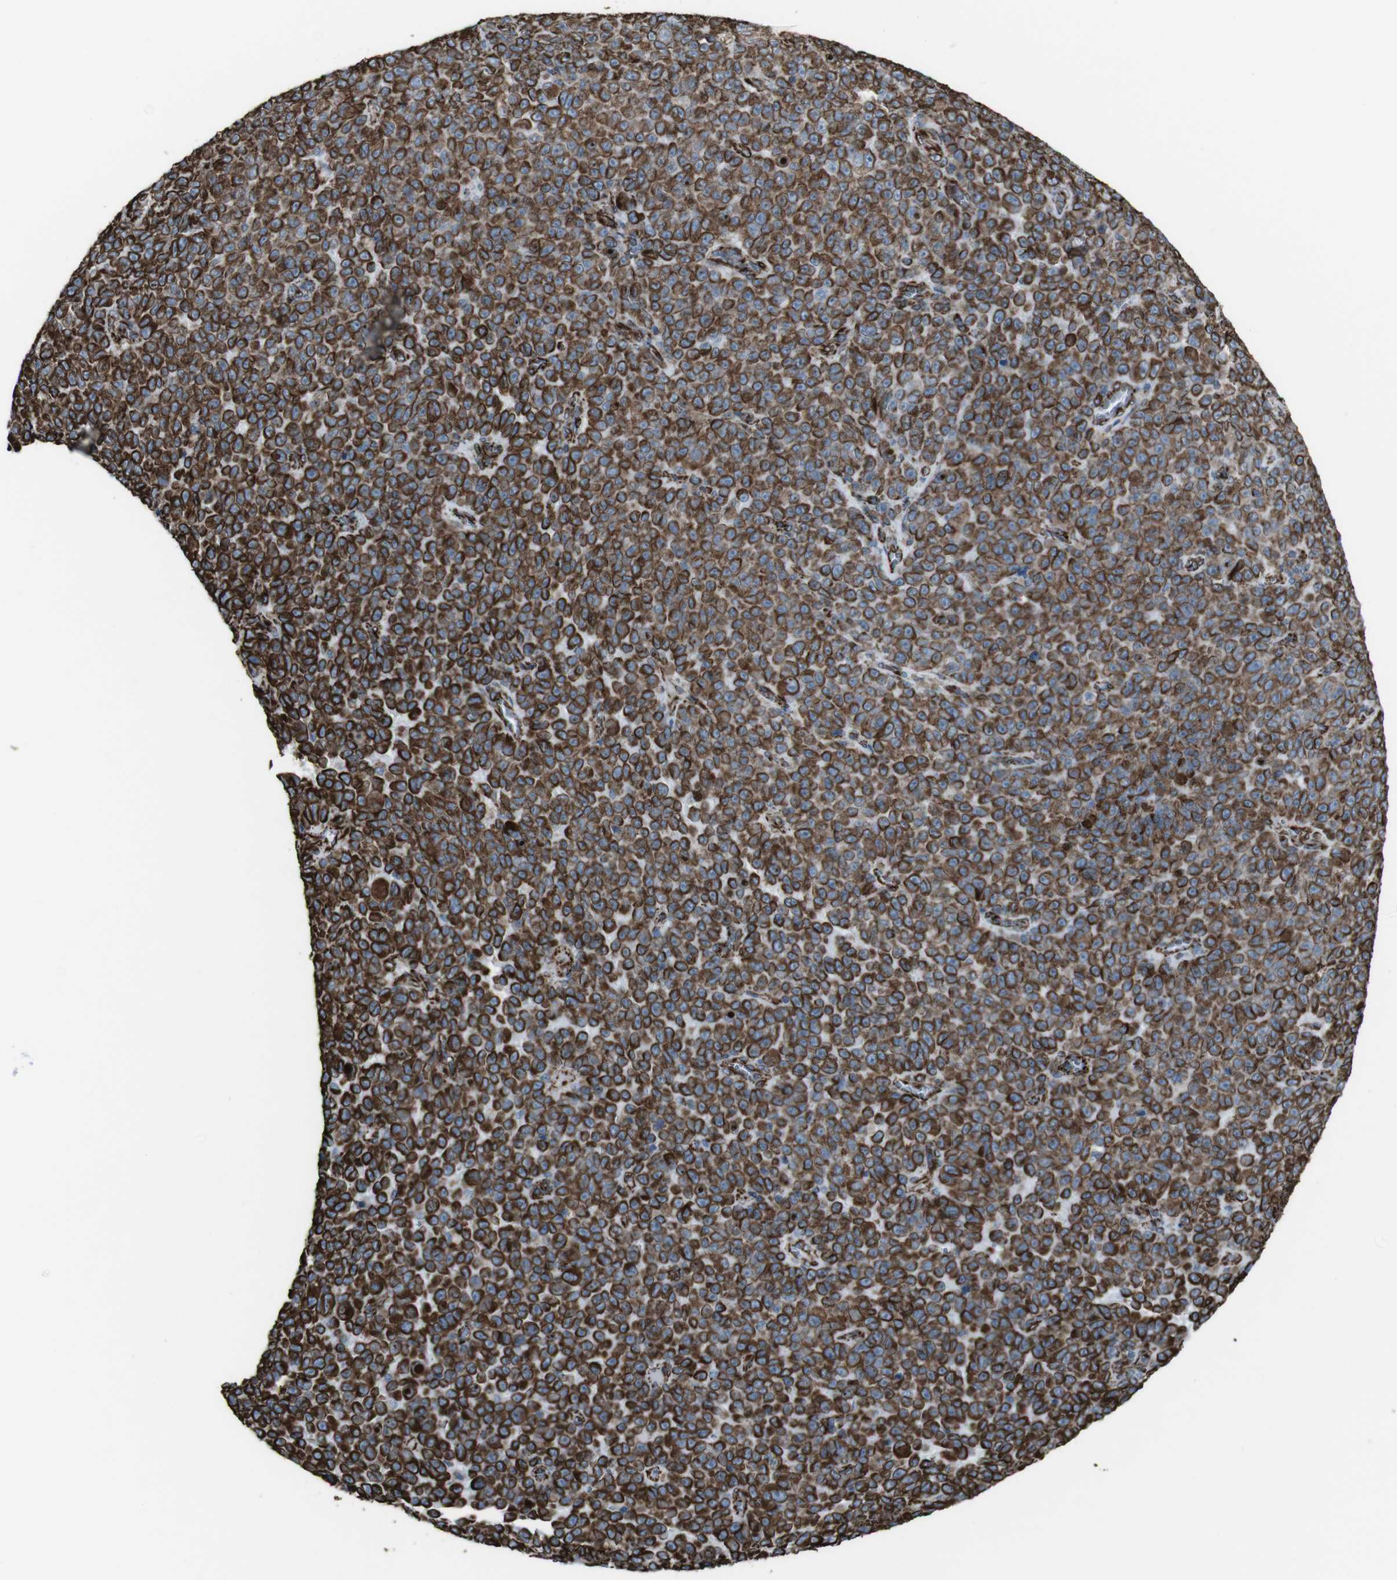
{"staining": {"intensity": "strong", "quantity": ">75%", "location": "cytoplasmic/membranous"}, "tissue": "melanoma", "cell_type": "Tumor cells", "image_type": "cancer", "snomed": [{"axis": "morphology", "description": "Malignant melanoma, NOS"}, {"axis": "topography", "description": "Skin"}], "caption": "Protein analysis of malignant melanoma tissue demonstrates strong cytoplasmic/membranous positivity in approximately >75% of tumor cells. Nuclei are stained in blue.", "gene": "ZDHHC6", "patient": {"sex": "female", "age": 82}}